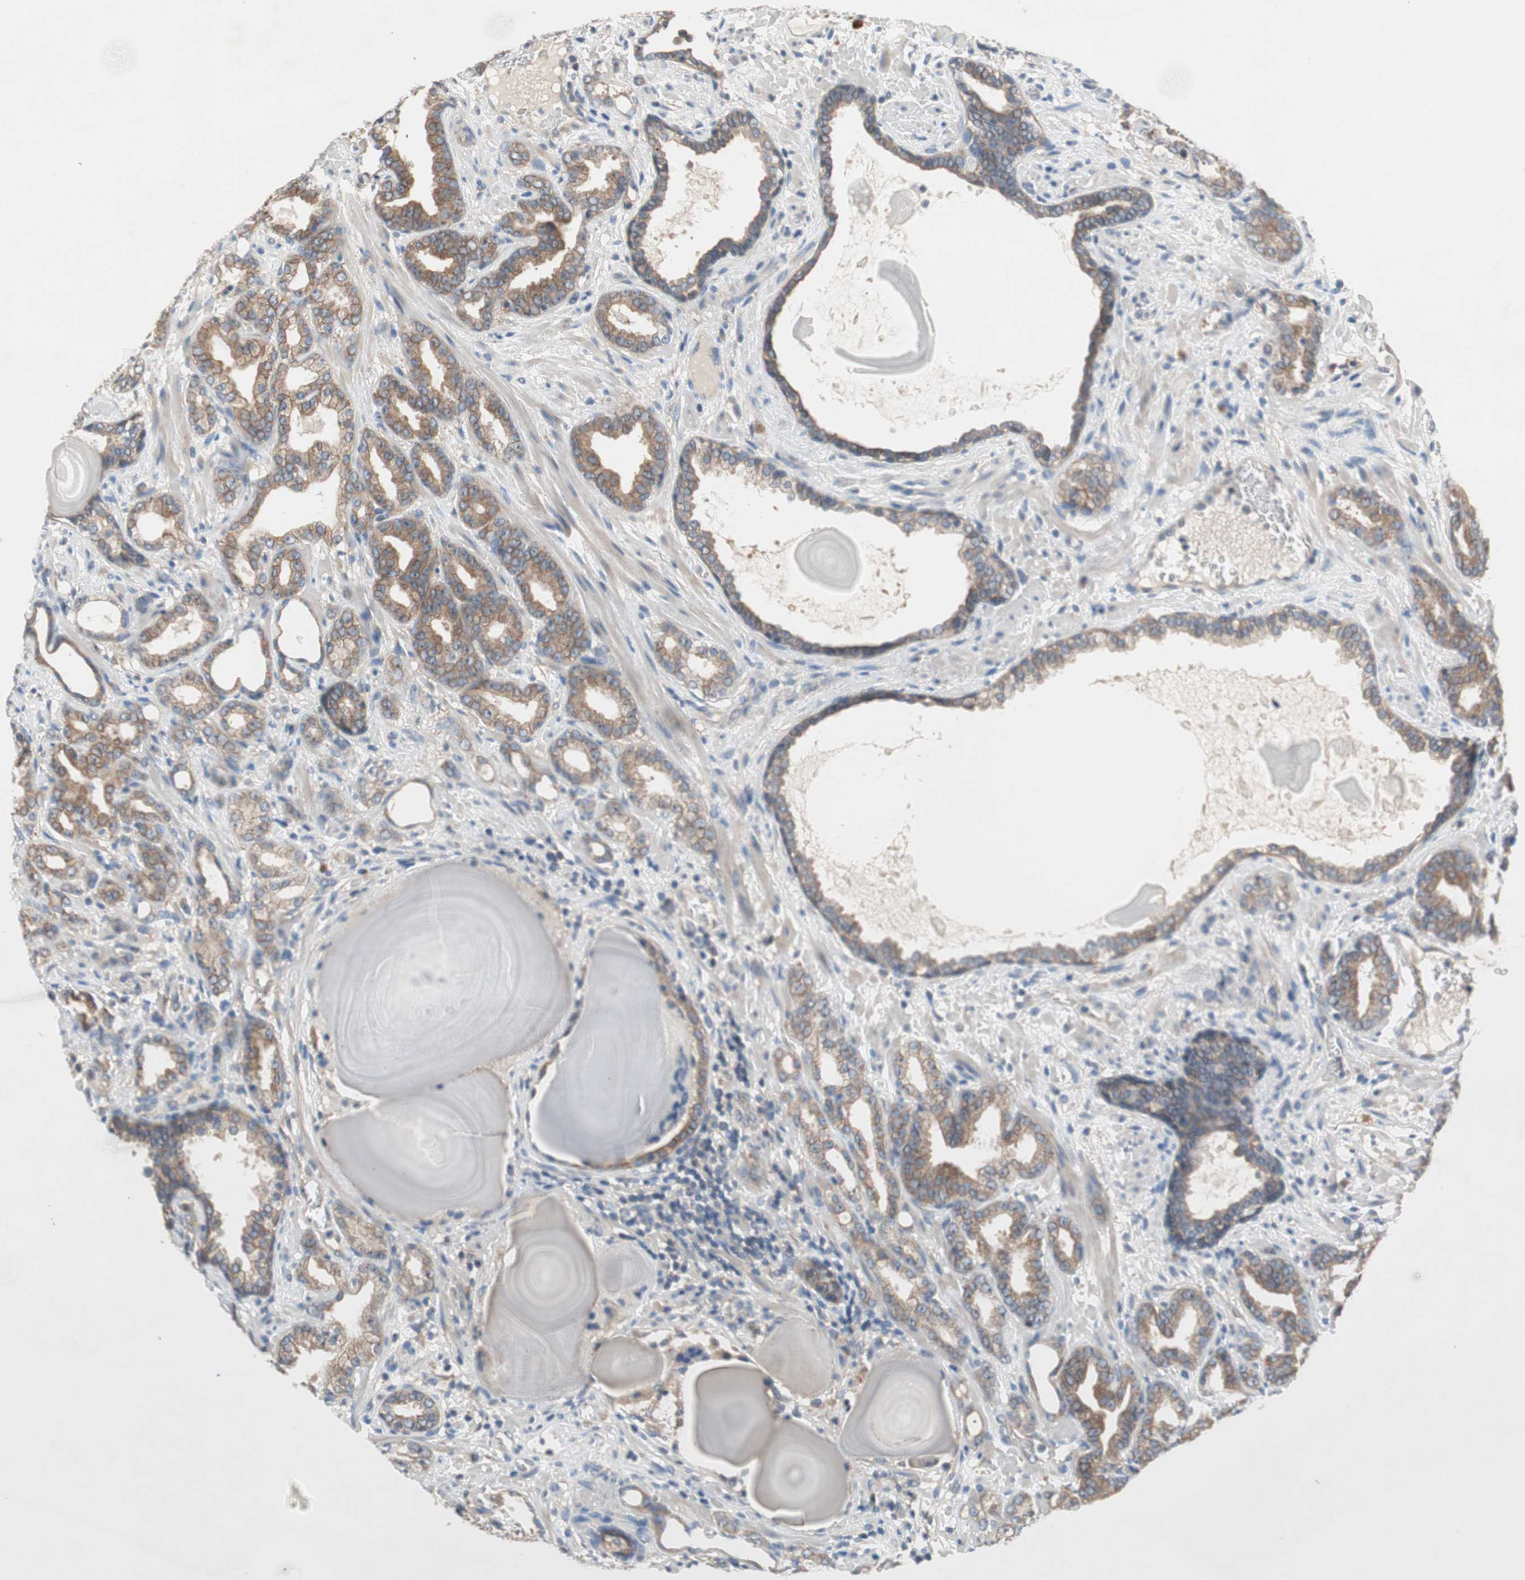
{"staining": {"intensity": "moderate", "quantity": "25%-75%", "location": "cytoplasmic/membranous"}, "tissue": "prostate cancer", "cell_type": "Tumor cells", "image_type": "cancer", "snomed": [{"axis": "morphology", "description": "Adenocarcinoma, Low grade"}, {"axis": "topography", "description": "Prostate"}], "caption": "Moderate cytoplasmic/membranous expression for a protein is present in about 25%-75% of tumor cells of prostate low-grade adenocarcinoma using IHC.", "gene": "GLUL", "patient": {"sex": "male", "age": 63}}